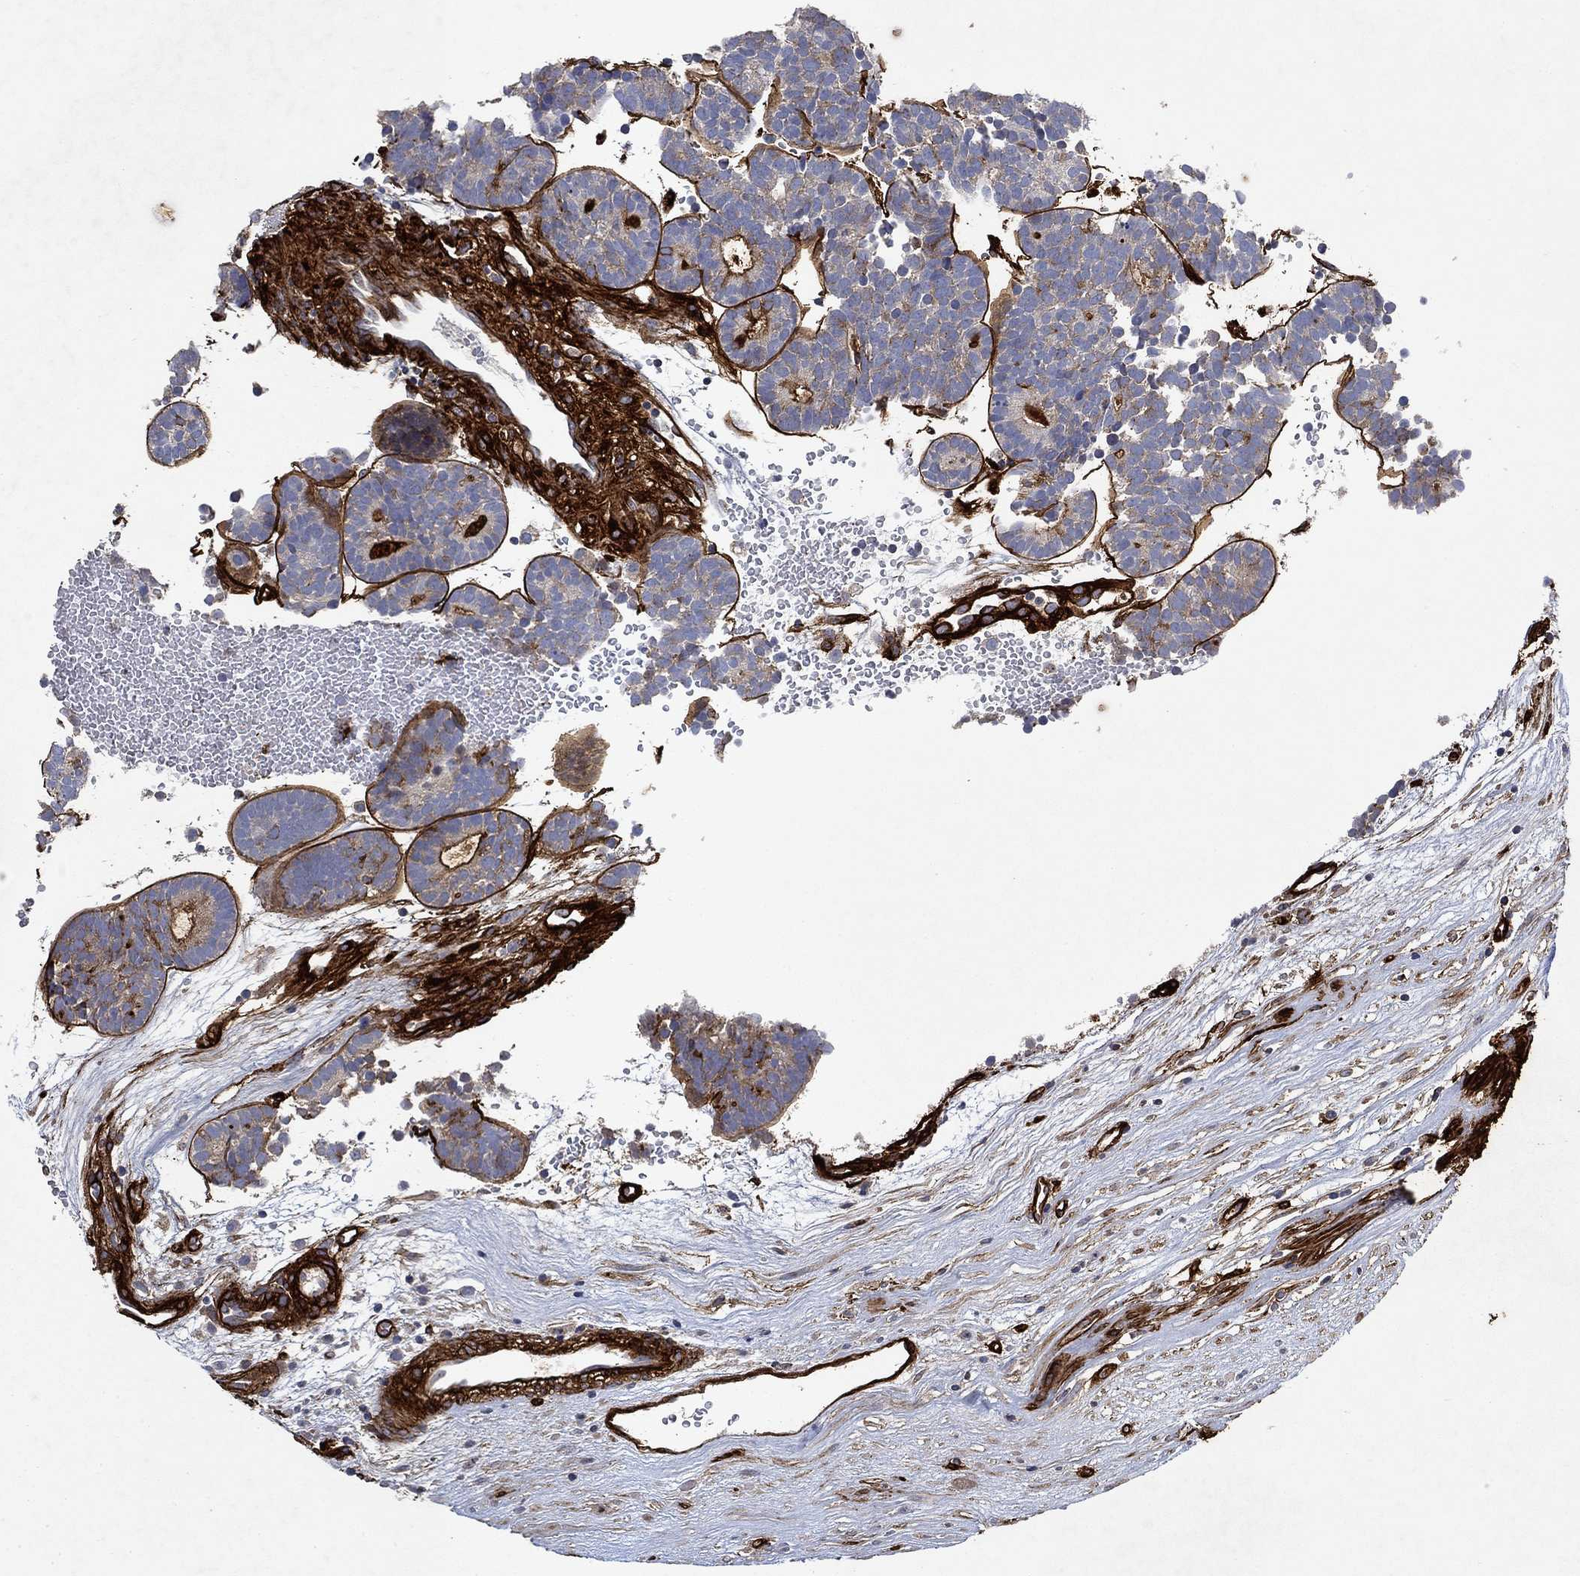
{"staining": {"intensity": "negative", "quantity": "none", "location": "none"}, "tissue": "head and neck cancer", "cell_type": "Tumor cells", "image_type": "cancer", "snomed": [{"axis": "morphology", "description": "Adenocarcinoma, NOS"}, {"axis": "topography", "description": "Head-Neck"}], "caption": "The immunohistochemistry (IHC) photomicrograph has no significant staining in tumor cells of head and neck cancer tissue.", "gene": "COL4A2", "patient": {"sex": "female", "age": 81}}